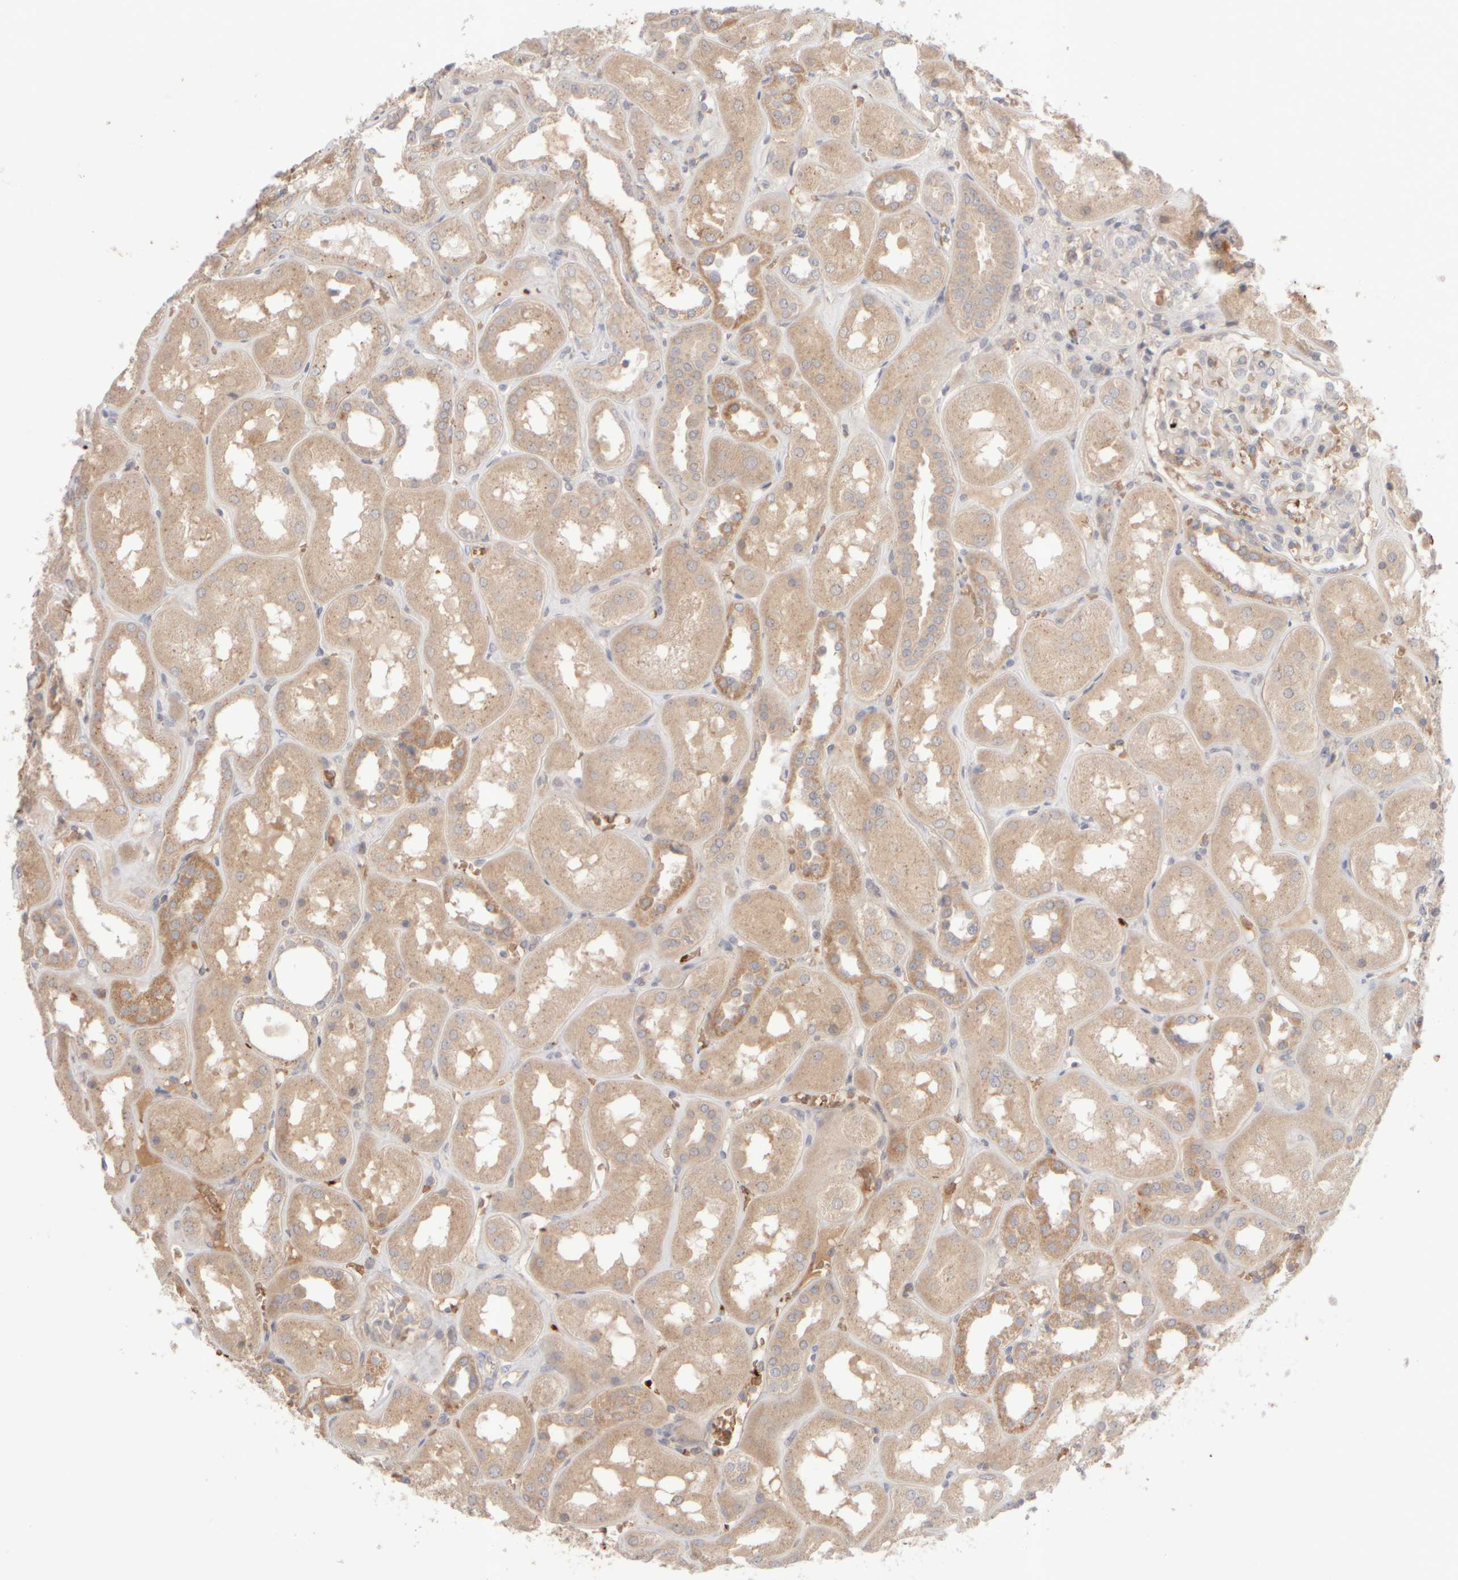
{"staining": {"intensity": "negative", "quantity": "none", "location": "none"}, "tissue": "kidney", "cell_type": "Cells in glomeruli", "image_type": "normal", "snomed": [{"axis": "morphology", "description": "Normal tissue, NOS"}, {"axis": "topography", "description": "Kidney"}], "caption": "A micrograph of kidney stained for a protein reveals no brown staining in cells in glomeruli. The staining is performed using DAB (3,3'-diaminobenzidine) brown chromogen with nuclei counter-stained in using hematoxylin.", "gene": "MST1", "patient": {"sex": "male", "age": 70}}